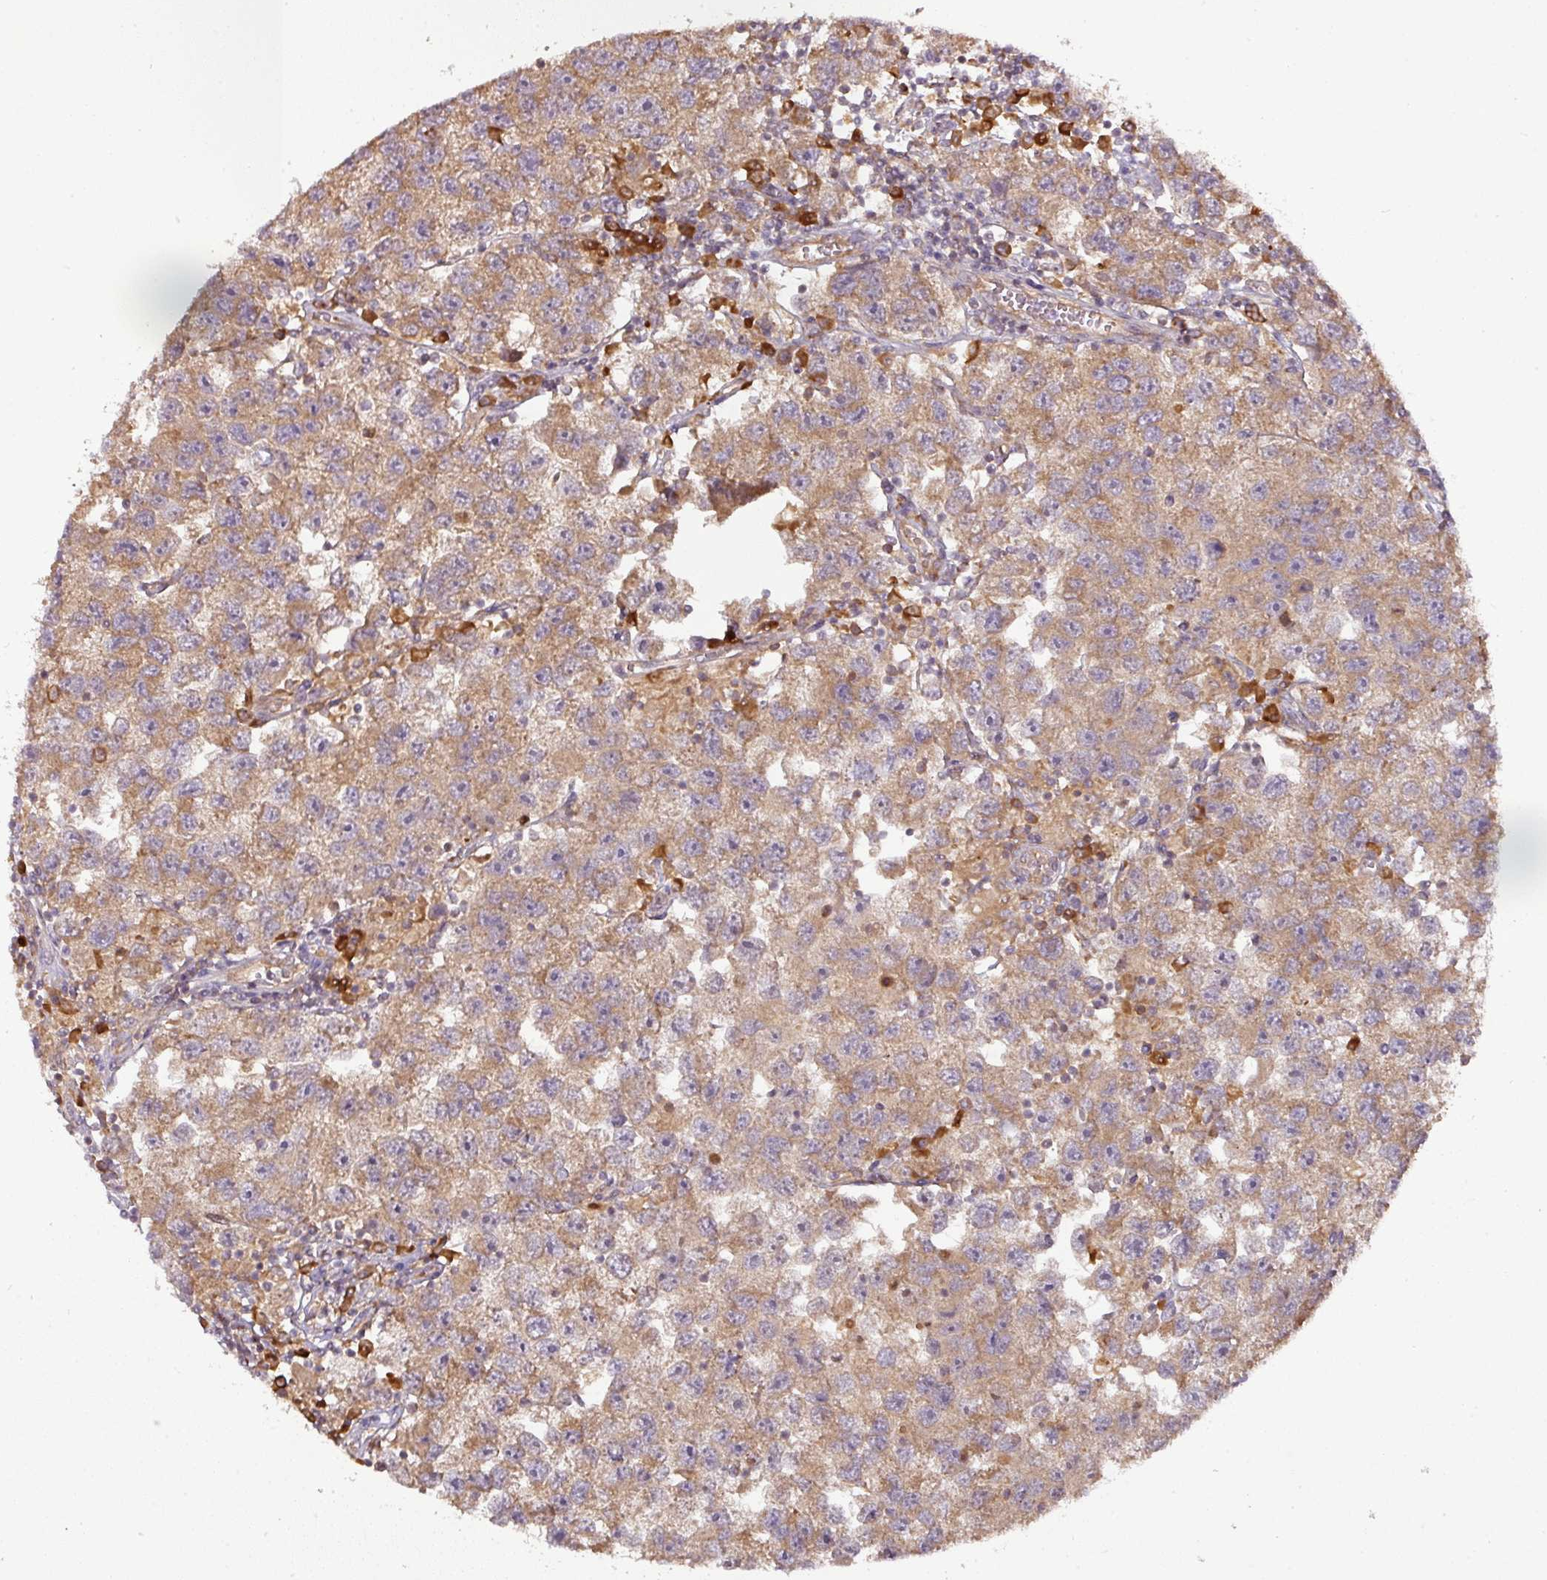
{"staining": {"intensity": "moderate", "quantity": ">75%", "location": "cytoplasmic/membranous"}, "tissue": "testis cancer", "cell_type": "Tumor cells", "image_type": "cancer", "snomed": [{"axis": "morphology", "description": "Seminoma, NOS"}, {"axis": "topography", "description": "Testis"}], "caption": "Immunohistochemical staining of testis cancer (seminoma) displays medium levels of moderate cytoplasmic/membranous protein positivity in approximately >75% of tumor cells. The protein of interest is shown in brown color, while the nuclei are stained blue.", "gene": "GALP", "patient": {"sex": "male", "age": 26}}